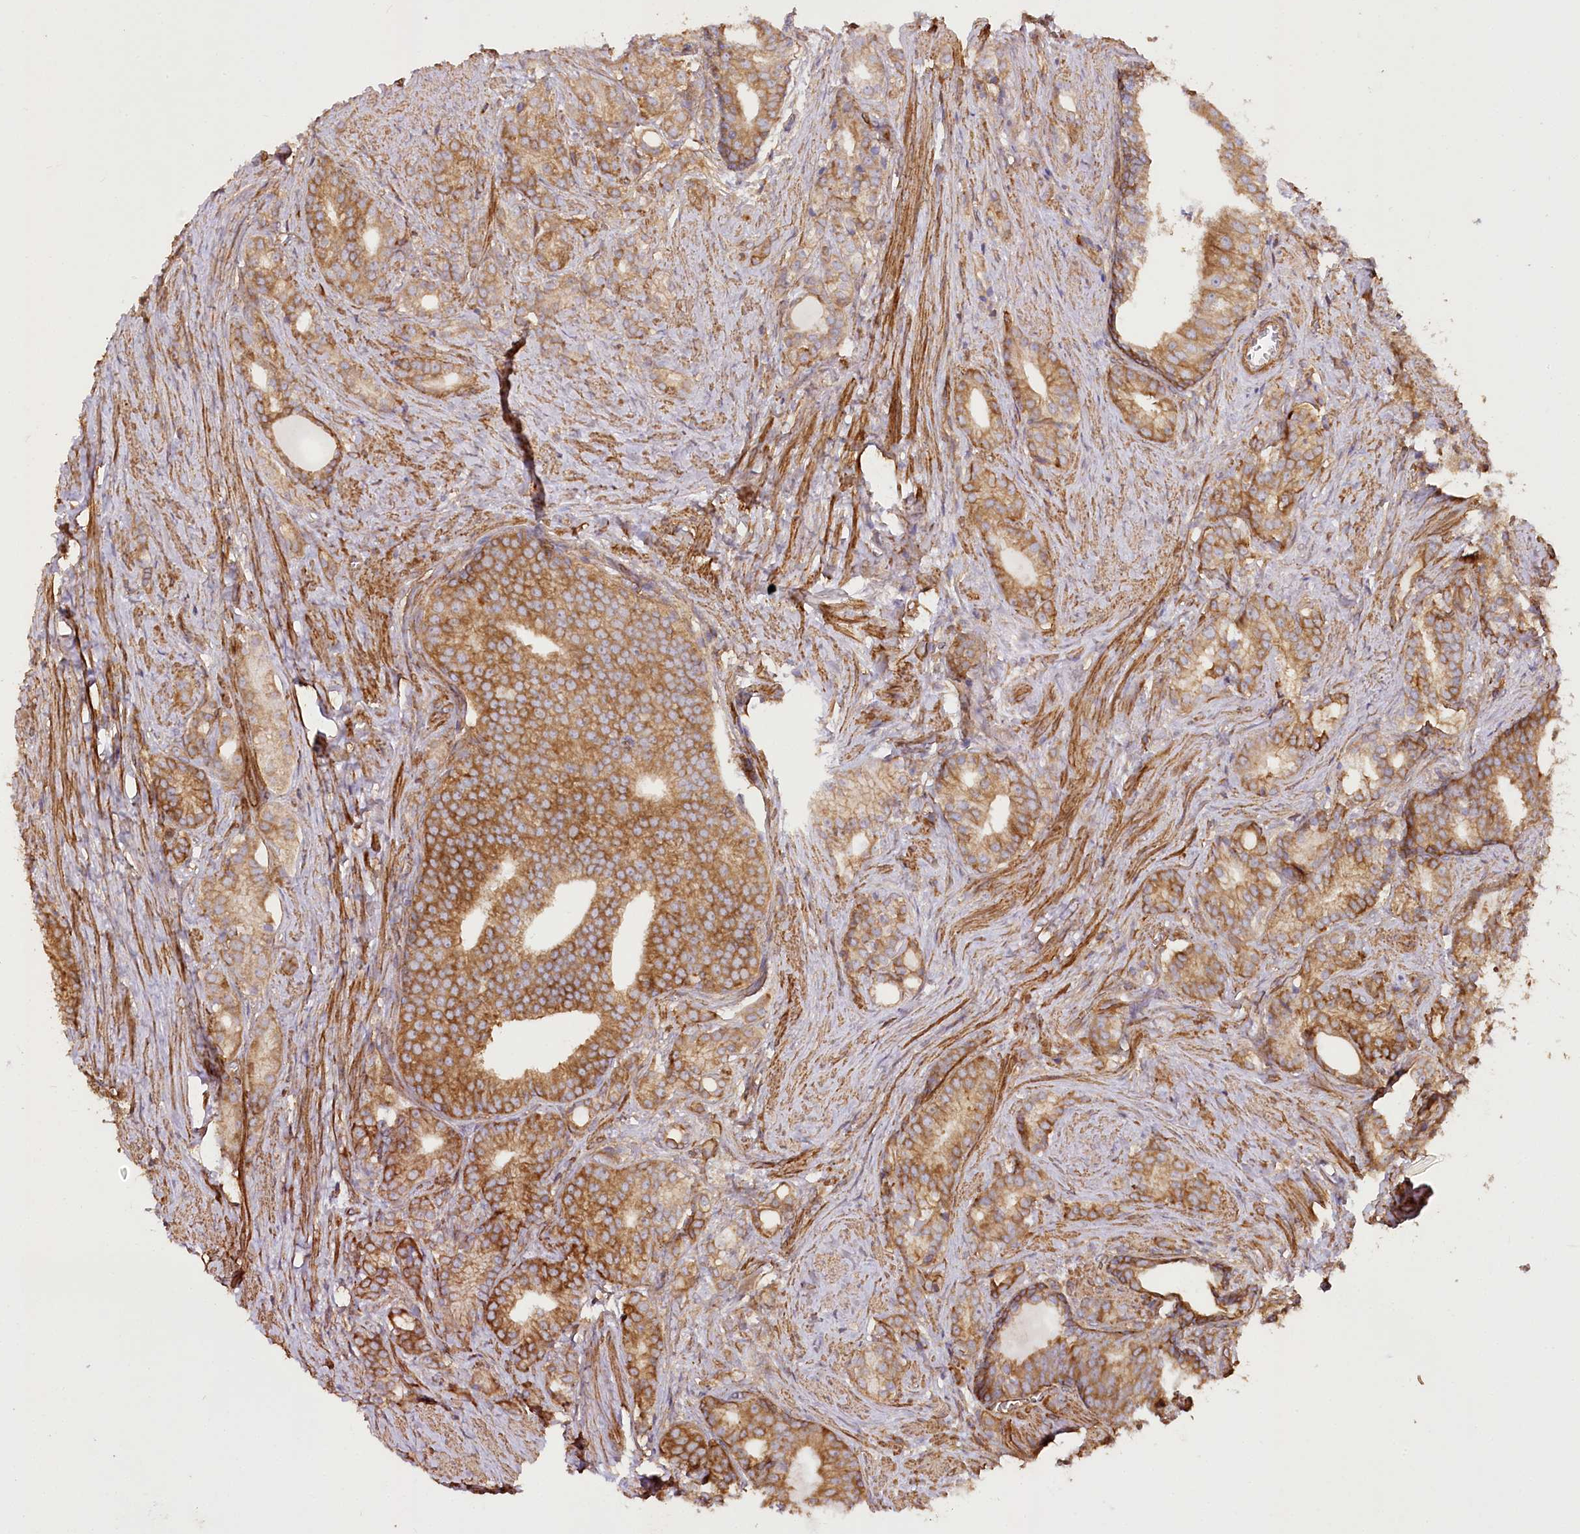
{"staining": {"intensity": "moderate", "quantity": ">75%", "location": "cytoplasmic/membranous"}, "tissue": "prostate cancer", "cell_type": "Tumor cells", "image_type": "cancer", "snomed": [{"axis": "morphology", "description": "Adenocarcinoma, Low grade"}, {"axis": "topography", "description": "Prostate"}], "caption": "Prostate low-grade adenocarcinoma stained with DAB IHC reveals medium levels of moderate cytoplasmic/membranous expression in about >75% of tumor cells. The staining was performed using DAB (3,3'-diaminobenzidine) to visualize the protein expression in brown, while the nuclei were stained in blue with hematoxylin (Magnification: 20x).", "gene": "SYNPO2", "patient": {"sex": "male", "age": 71}}